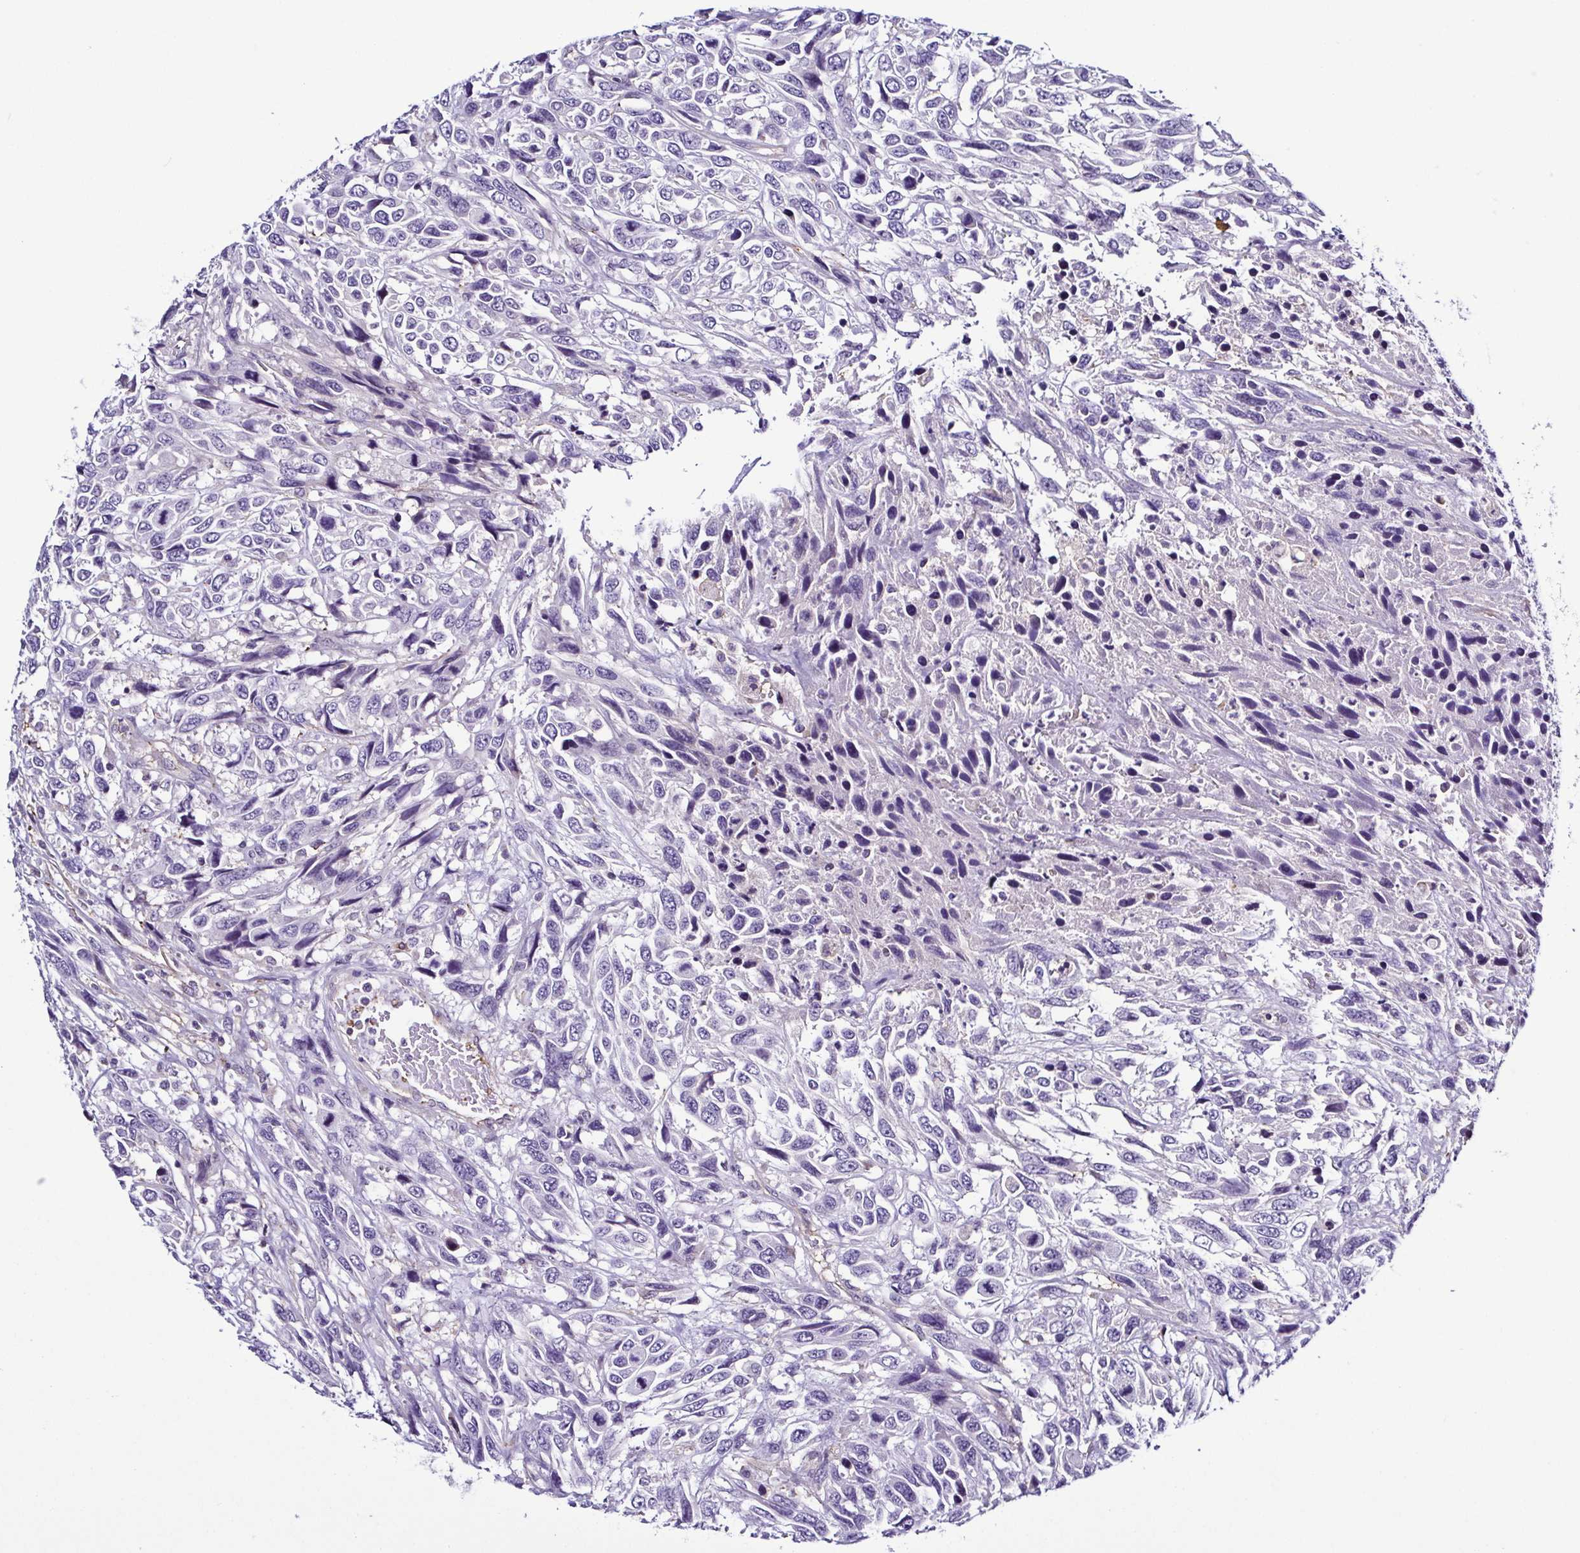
{"staining": {"intensity": "negative", "quantity": "none", "location": "none"}, "tissue": "urothelial cancer", "cell_type": "Tumor cells", "image_type": "cancer", "snomed": [{"axis": "morphology", "description": "Urothelial carcinoma, High grade"}, {"axis": "topography", "description": "Urinary bladder"}], "caption": "Photomicrograph shows no protein expression in tumor cells of urothelial cancer tissue. (DAB immunohistochemistry, high magnification).", "gene": "TNNT2", "patient": {"sex": "female", "age": 70}}